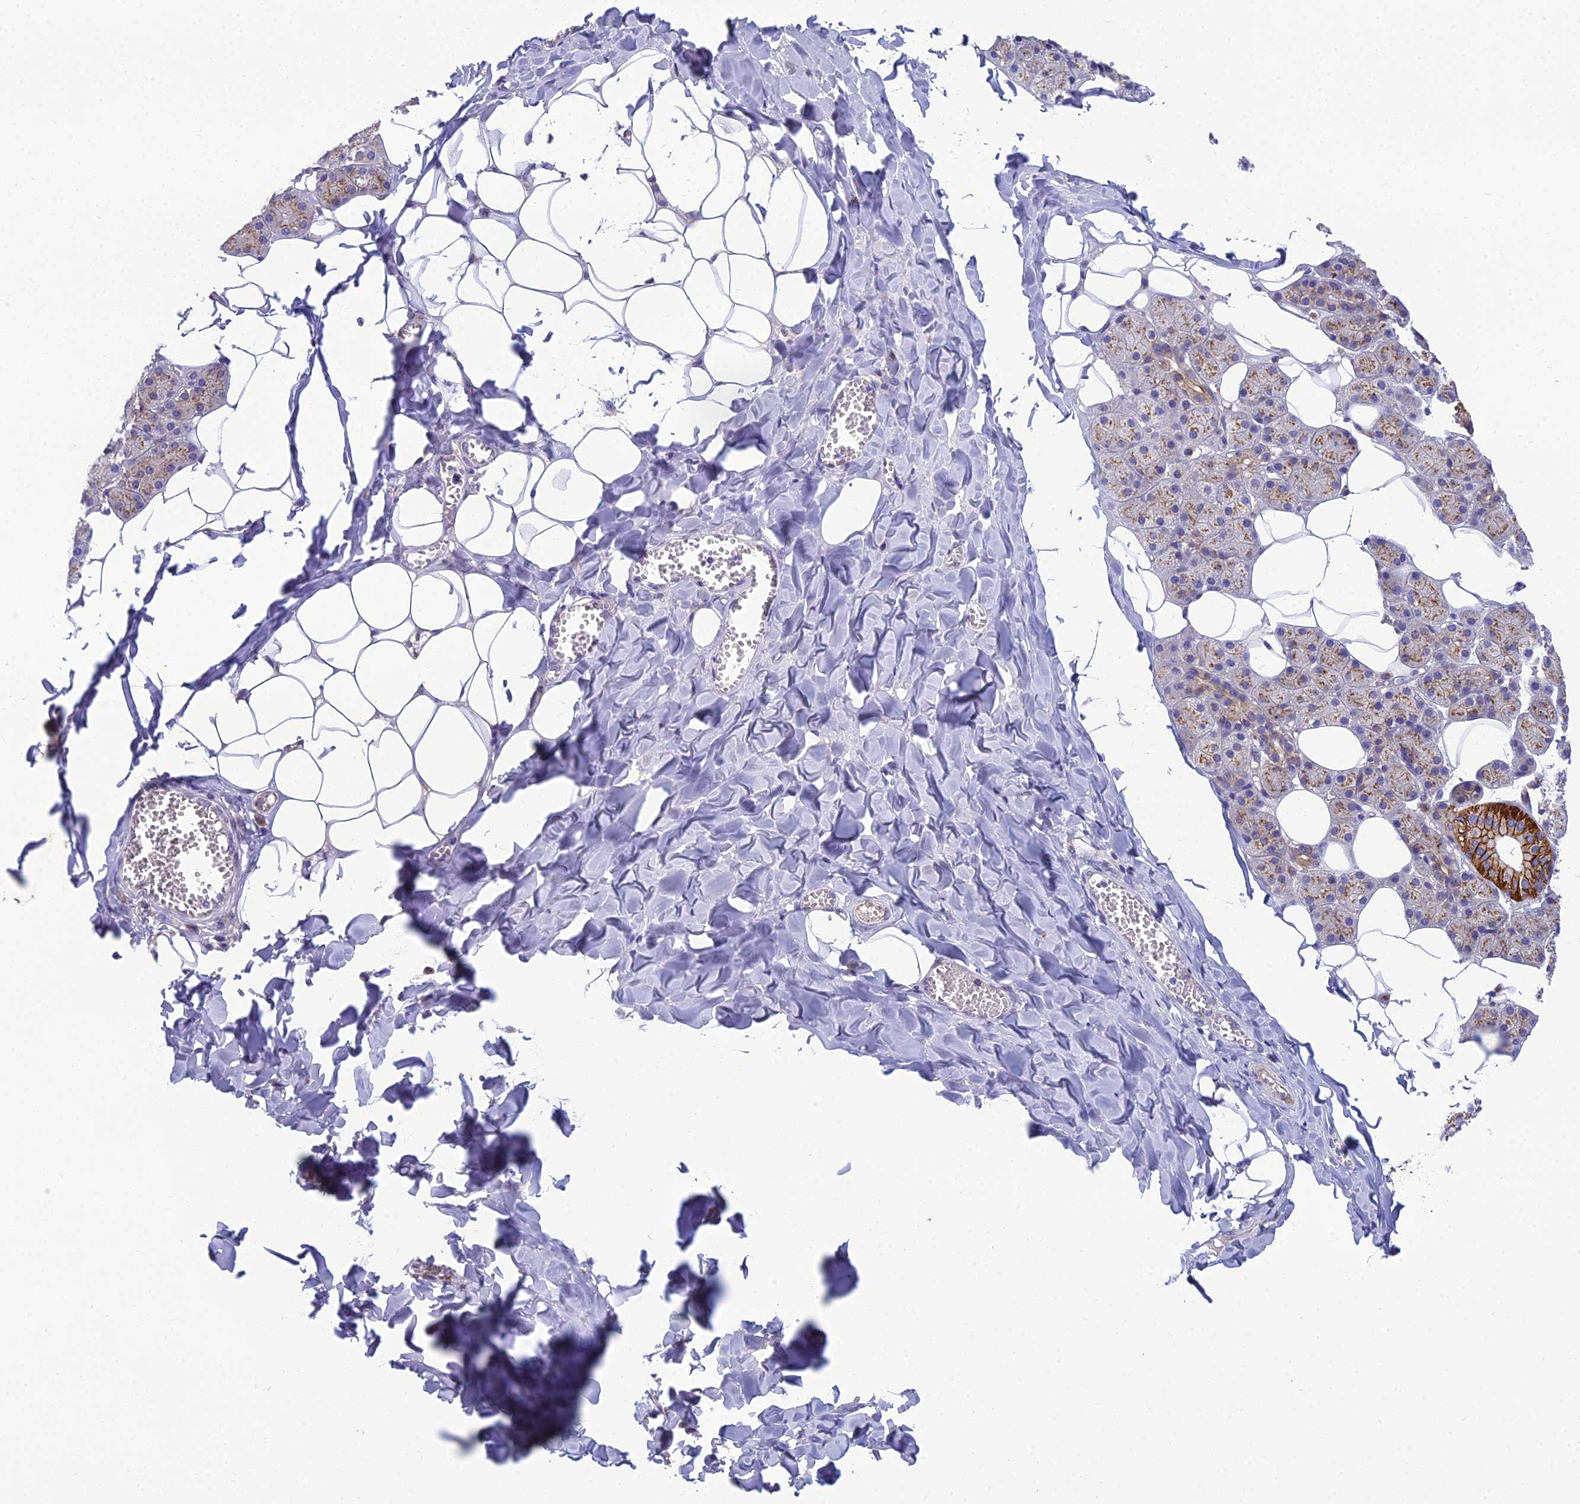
{"staining": {"intensity": "strong", "quantity": "25%-75%", "location": "cytoplasmic/membranous"}, "tissue": "salivary gland", "cell_type": "Glandular cells", "image_type": "normal", "snomed": [{"axis": "morphology", "description": "Normal tissue, NOS"}, {"axis": "topography", "description": "Salivary gland"}], "caption": "DAB immunohistochemical staining of unremarkable human salivary gland demonstrates strong cytoplasmic/membranous protein staining in approximately 25%-75% of glandular cells.", "gene": "GOLPH3", "patient": {"sex": "female", "age": 33}}